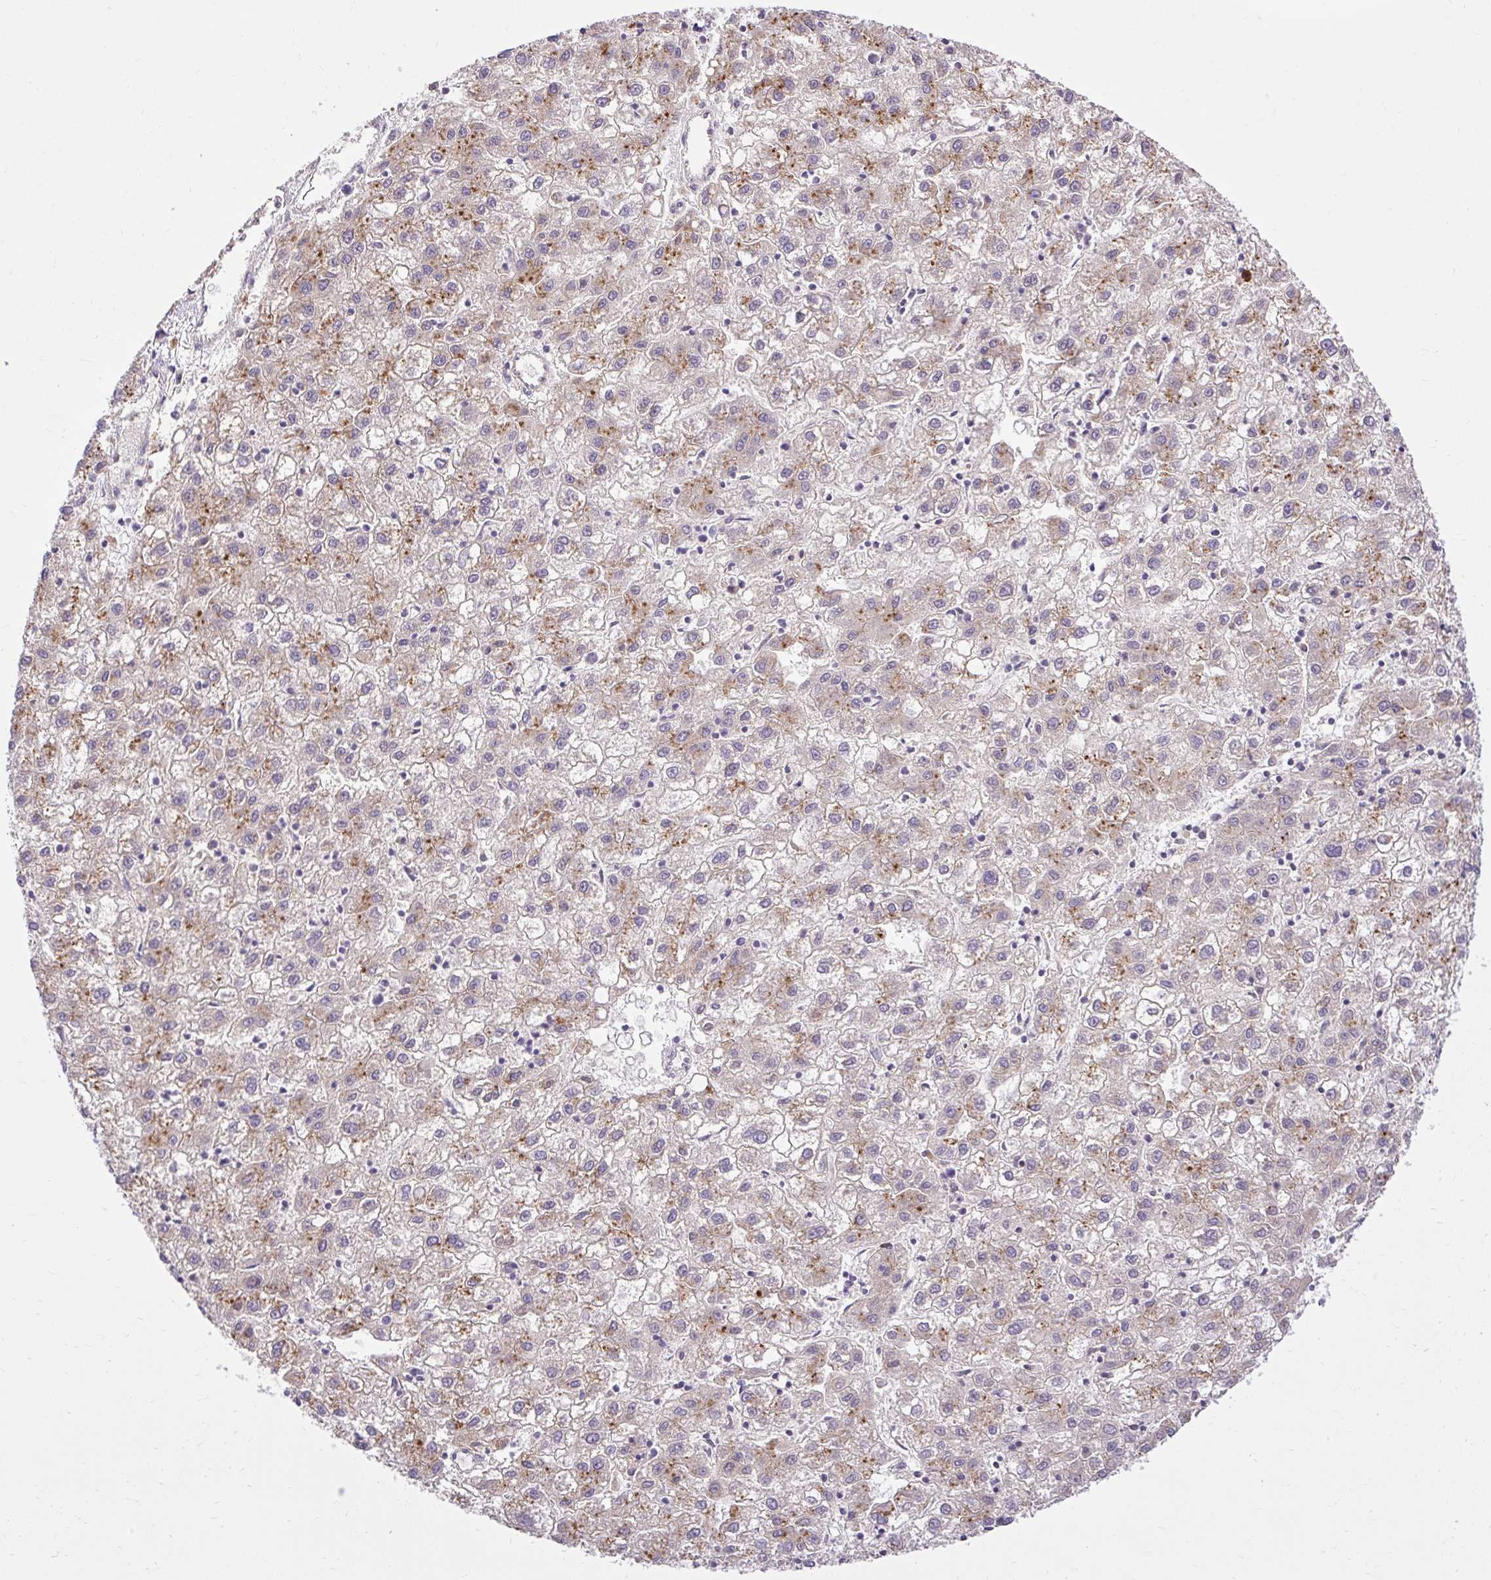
{"staining": {"intensity": "moderate", "quantity": "25%-75%", "location": "cytoplasmic/membranous"}, "tissue": "liver cancer", "cell_type": "Tumor cells", "image_type": "cancer", "snomed": [{"axis": "morphology", "description": "Carcinoma, Hepatocellular, NOS"}, {"axis": "topography", "description": "Liver"}], "caption": "Protein analysis of hepatocellular carcinoma (liver) tissue displays moderate cytoplasmic/membranous staining in approximately 25%-75% of tumor cells.", "gene": "HEXB", "patient": {"sex": "male", "age": 72}}